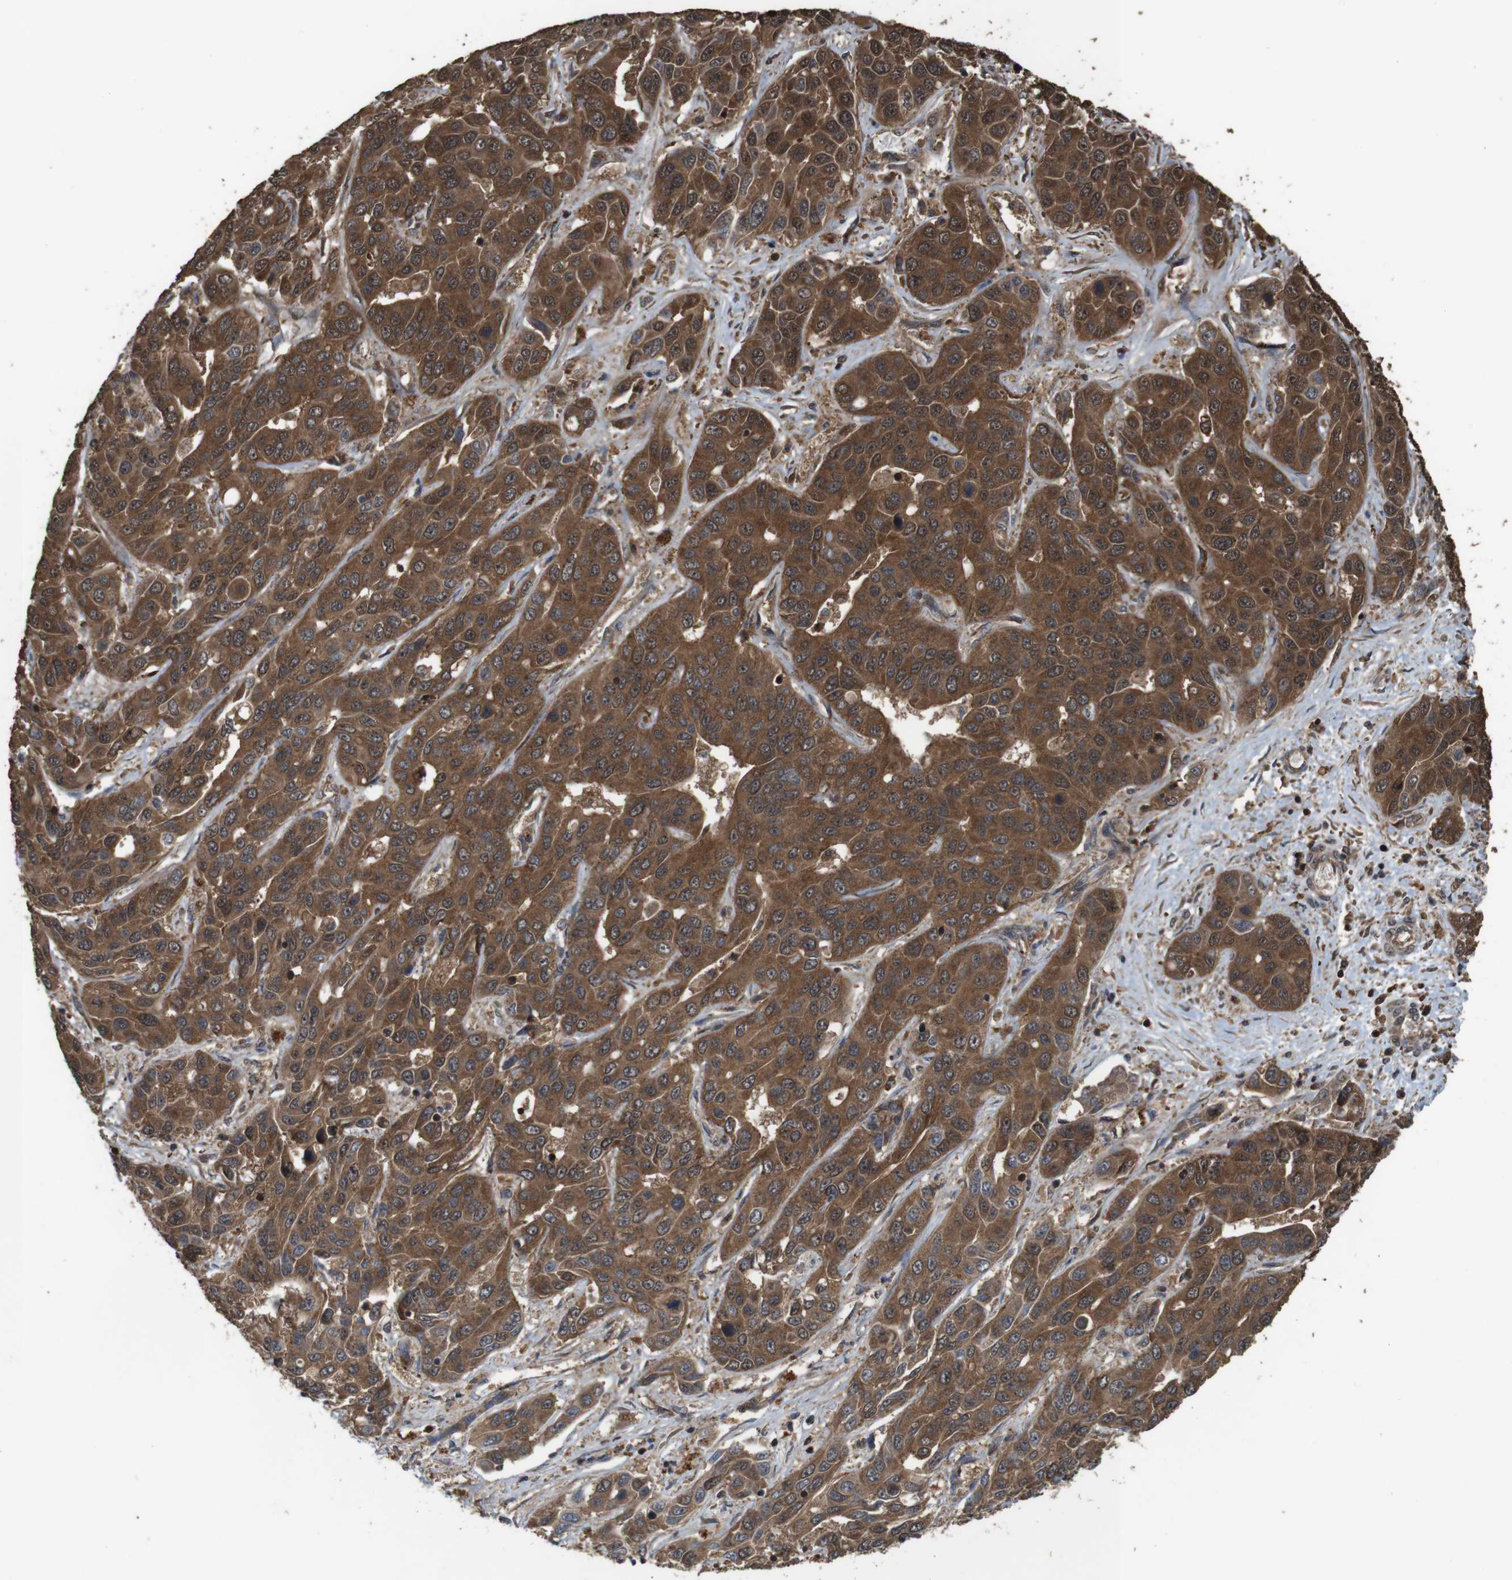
{"staining": {"intensity": "strong", "quantity": ">75%", "location": "cytoplasmic/membranous"}, "tissue": "liver cancer", "cell_type": "Tumor cells", "image_type": "cancer", "snomed": [{"axis": "morphology", "description": "Cholangiocarcinoma"}, {"axis": "topography", "description": "Liver"}], "caption": "Cholangiocarcinoma (liver) stained for a protein displays strong cytoplasmic/membranous positivity in tumor cells.", "gene": "BAG4", "patient": {"sex": "female", "age": 52}}